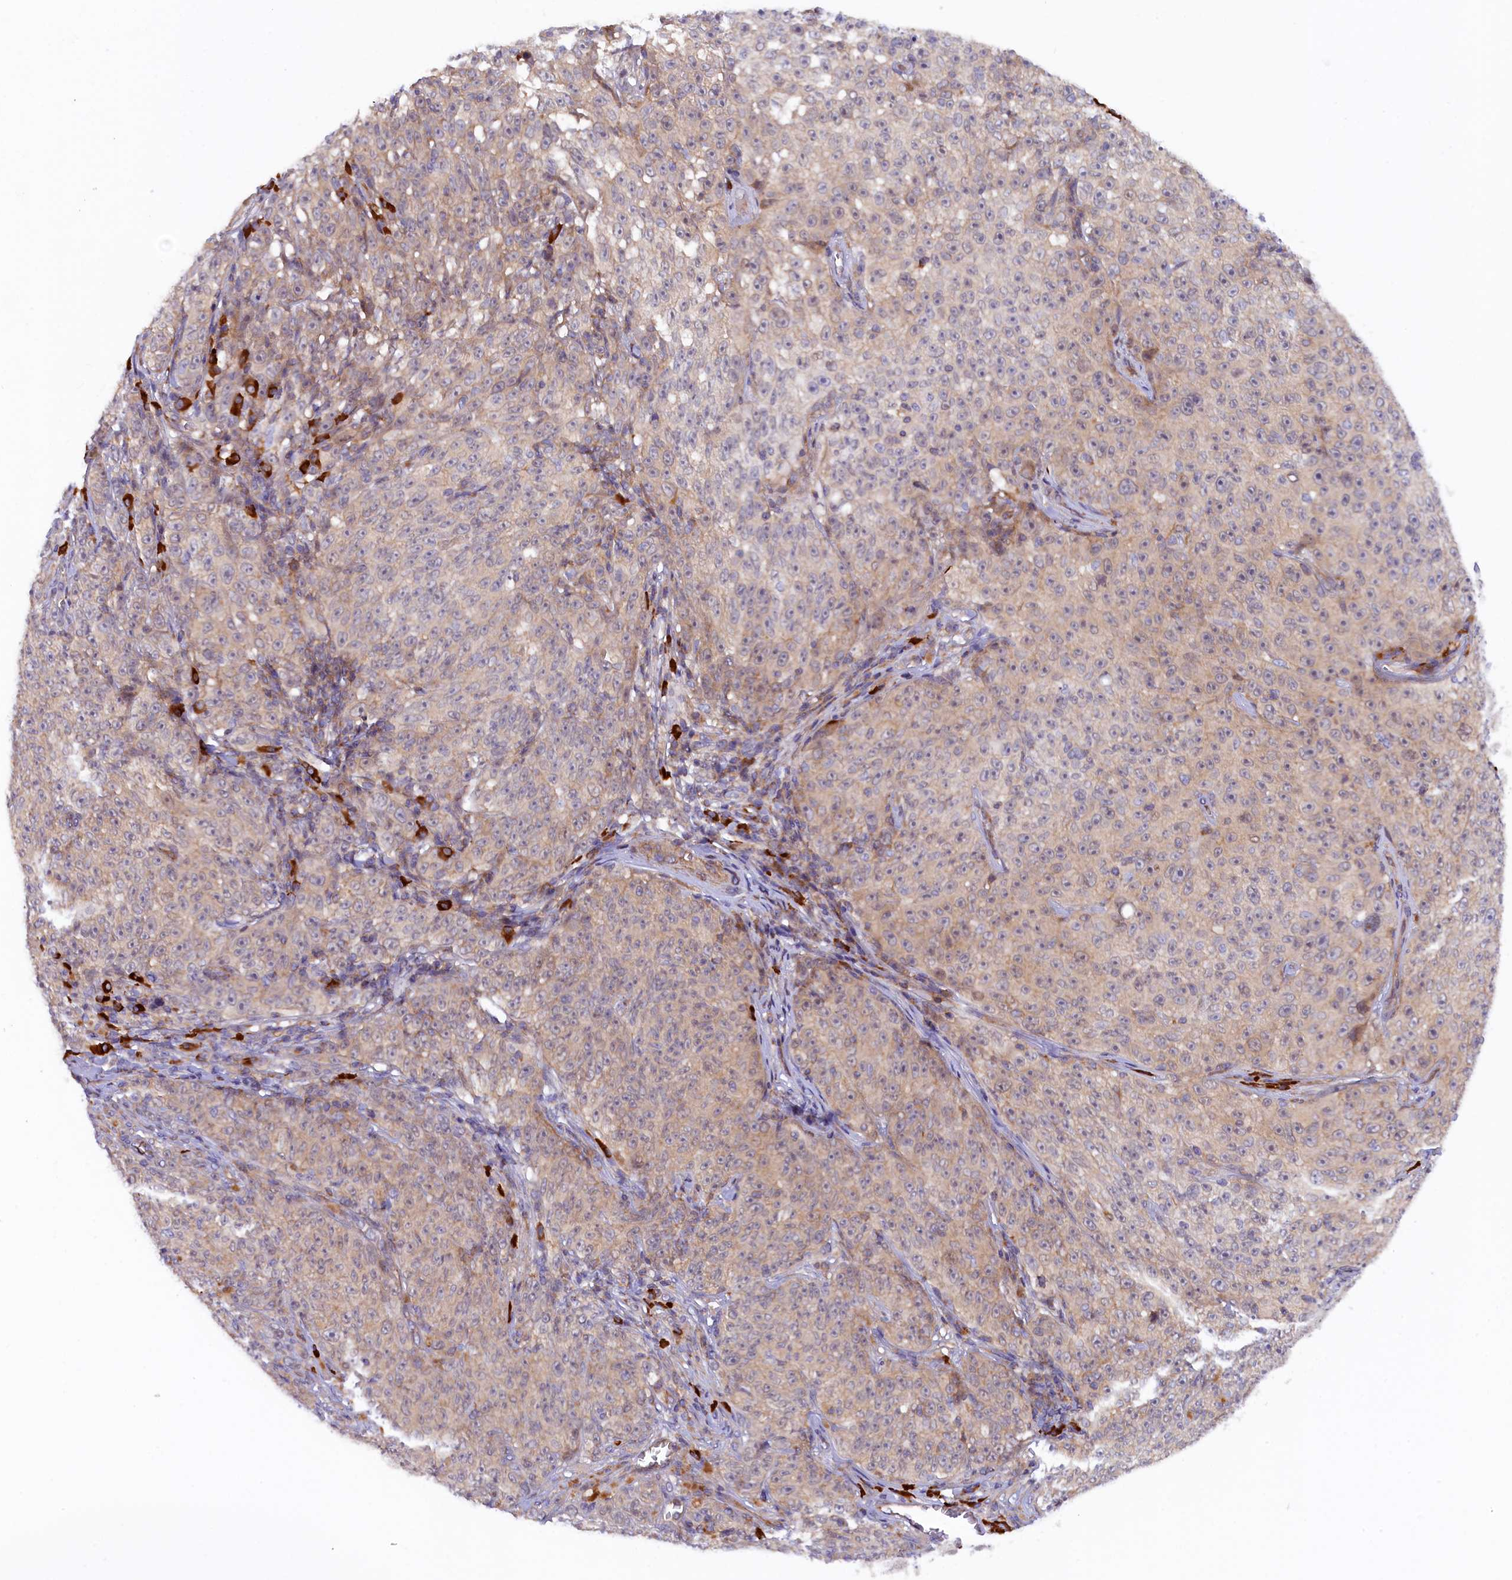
{"staining": {"intensity": "weak", "quantity": "<25%", "location": "cytoplasmic/membranous"}, "tissue": "melanoma", "cell_type": "Tumor cells", "image_type": "cancer", "snomed": [{"axis": "morphology", "description": "Malignant melanoma, NOS"}, {"axis": "topography", "description": "Skin"}], "caption": "Tumor cells are negative for protein expression in human malignant melanoma.", "gene": "JPT2", "patient": {"sex": "female", "age": 82}}